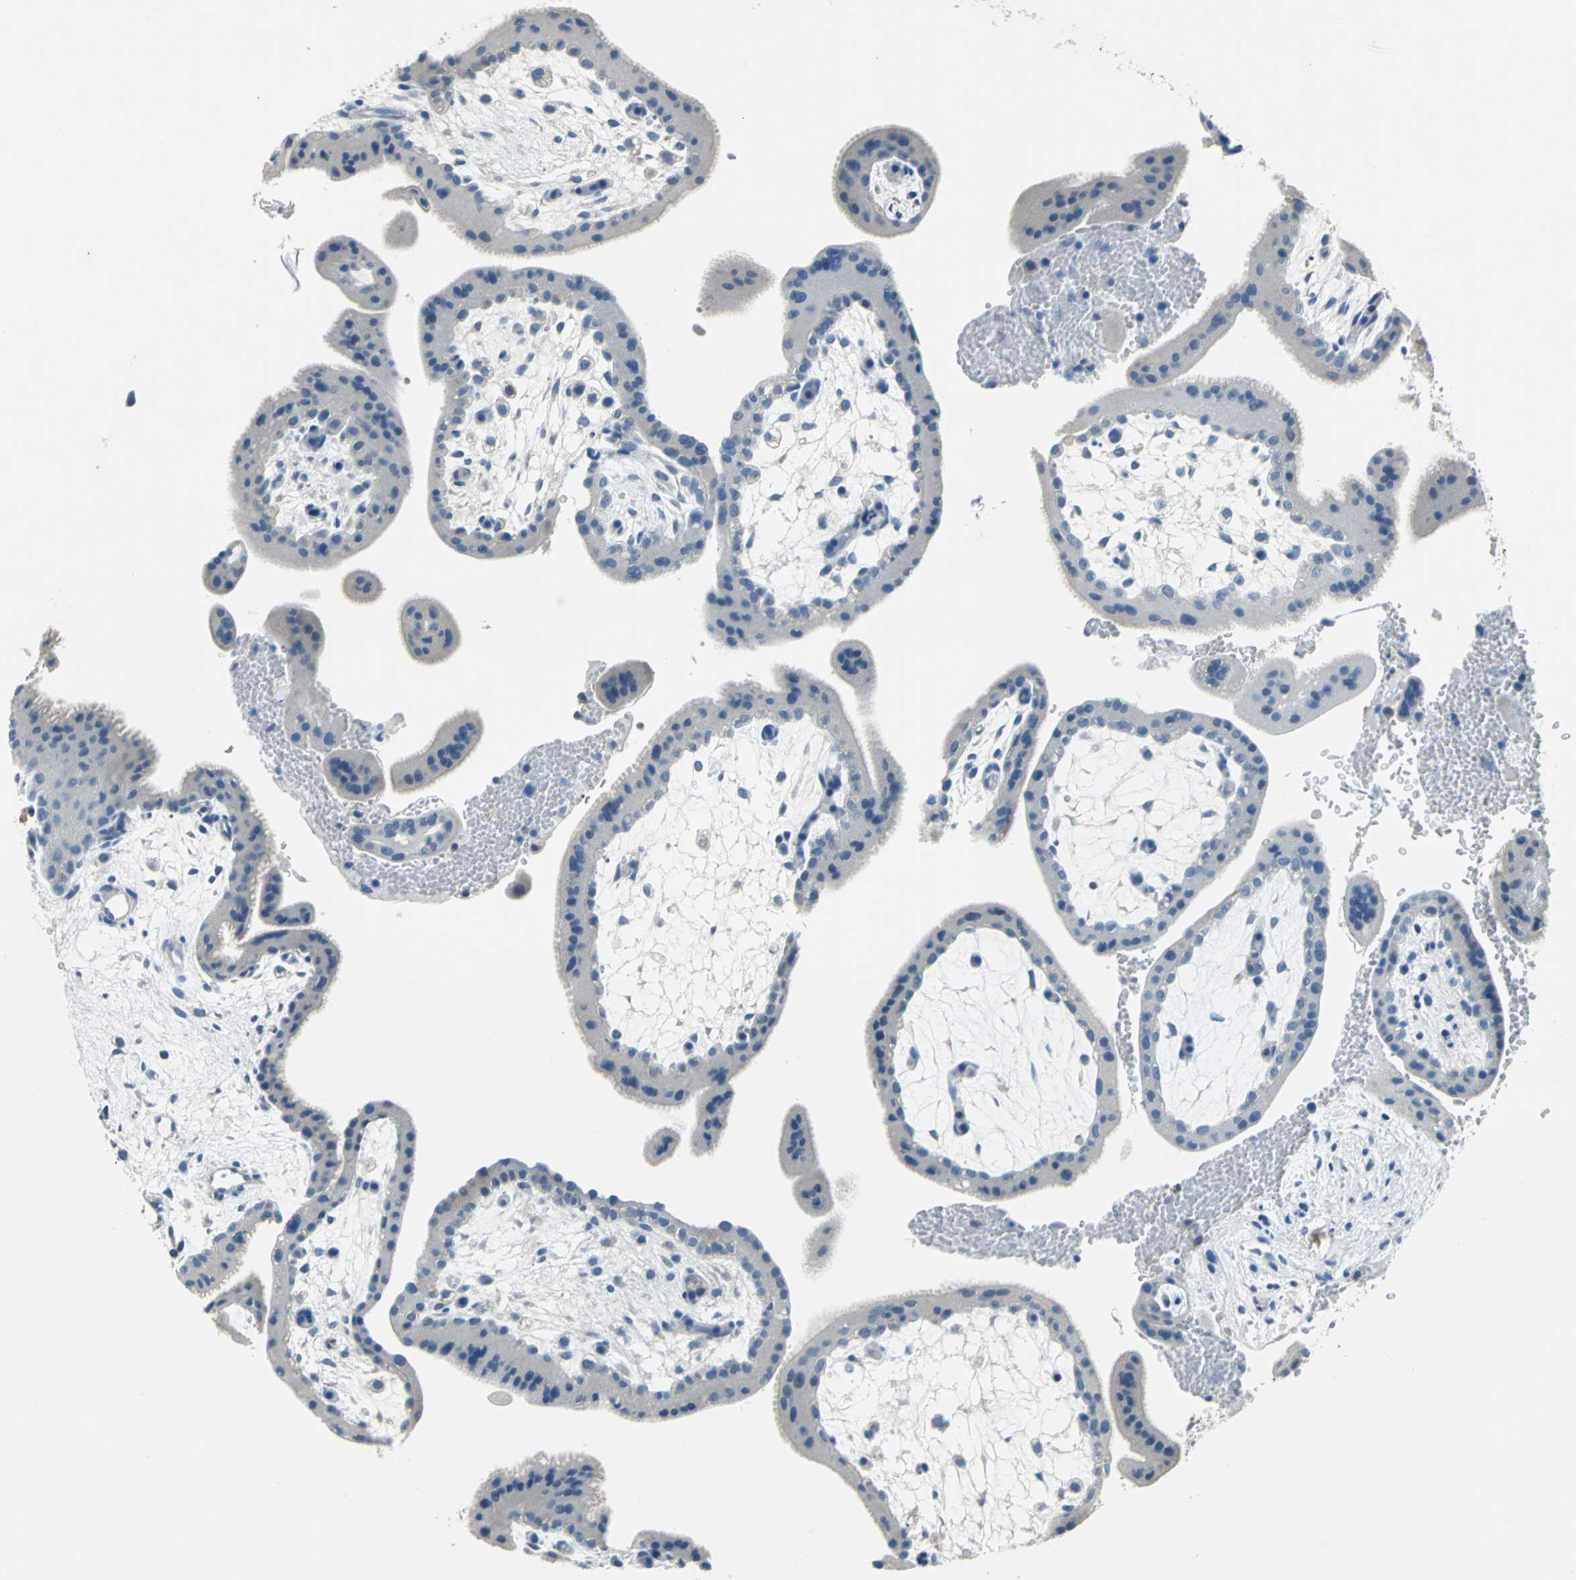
{"staining": {"intensity": "negative", "quantity": "none", "location": "none"}, "tissue": "placenta", "cell_type": "Decidual cells", "image_type": "normal", "snomed": [{"axis": "morphology", "description": "Normal tissue, NOS"}, {"axis": "topography", "description": "Placenta"}], "caption": "Placenta stained for a protein using immunohistochemistry displays no positivity decidual cells.", "gene": "CPA3", "patient": {"sex": "female", "age": 35}}